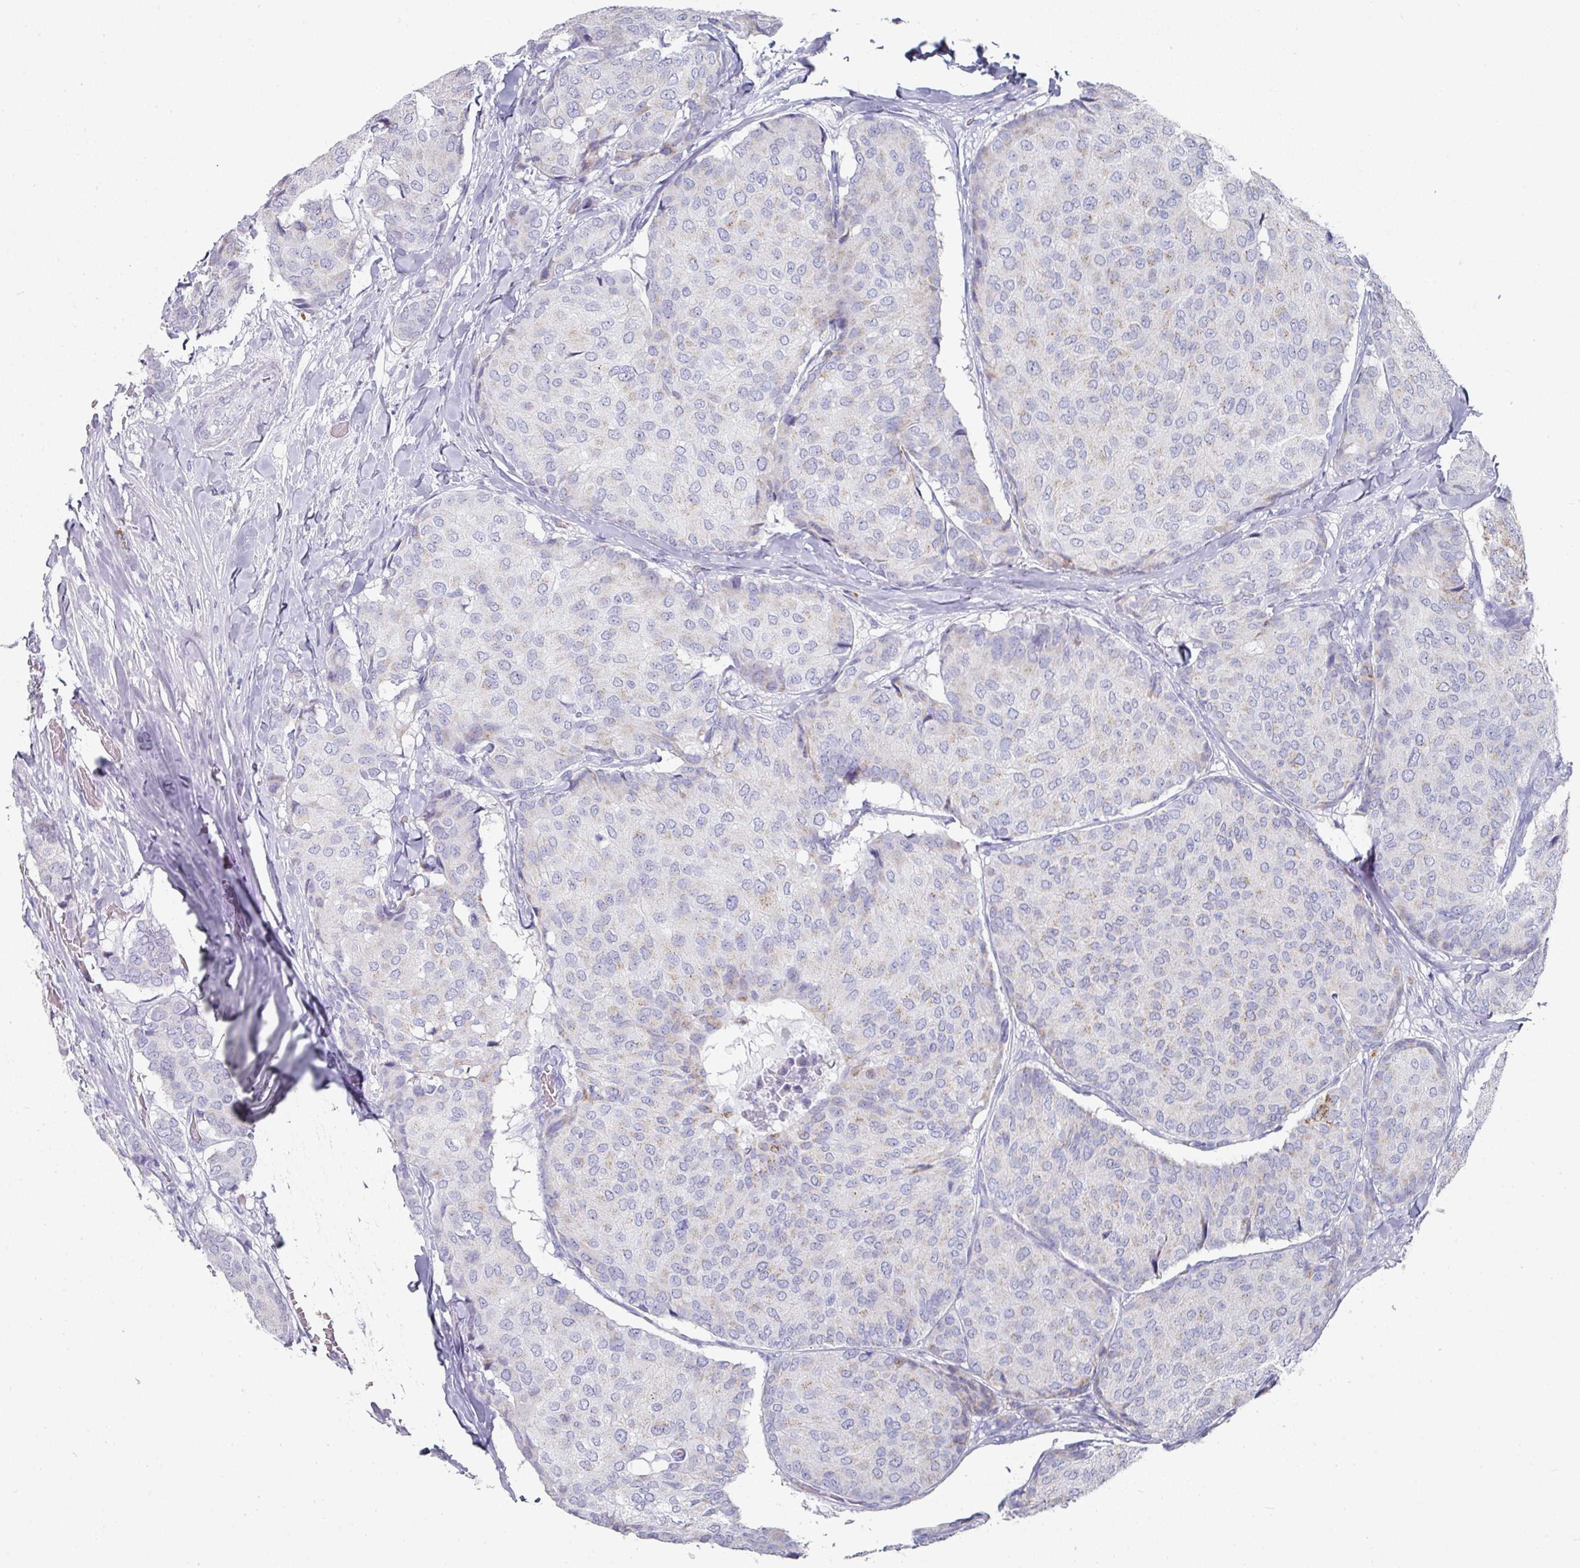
{"staining": {"intensity": "weak", "quantity": "<25%", "location": "cytoplasmic/membranous"}, "tissue": "breast cancer", "cell_type": "Tumor cells", "image_type": "cancer", "snomed": [{"axis": "morphology", "description": "Duct carcinoma"}, {"axis": "topography", "description": "Breast"}], "caption": "Immunohistochemical staining of human breast cancer (invasive ductal carcinoma) displays no significant staining in tumor cells. (DAB (3,3'-diaminobenzidine) IHC, high magnification).", "gene": "SETBP1", "patient": {"sex": "female", "age": 75}}